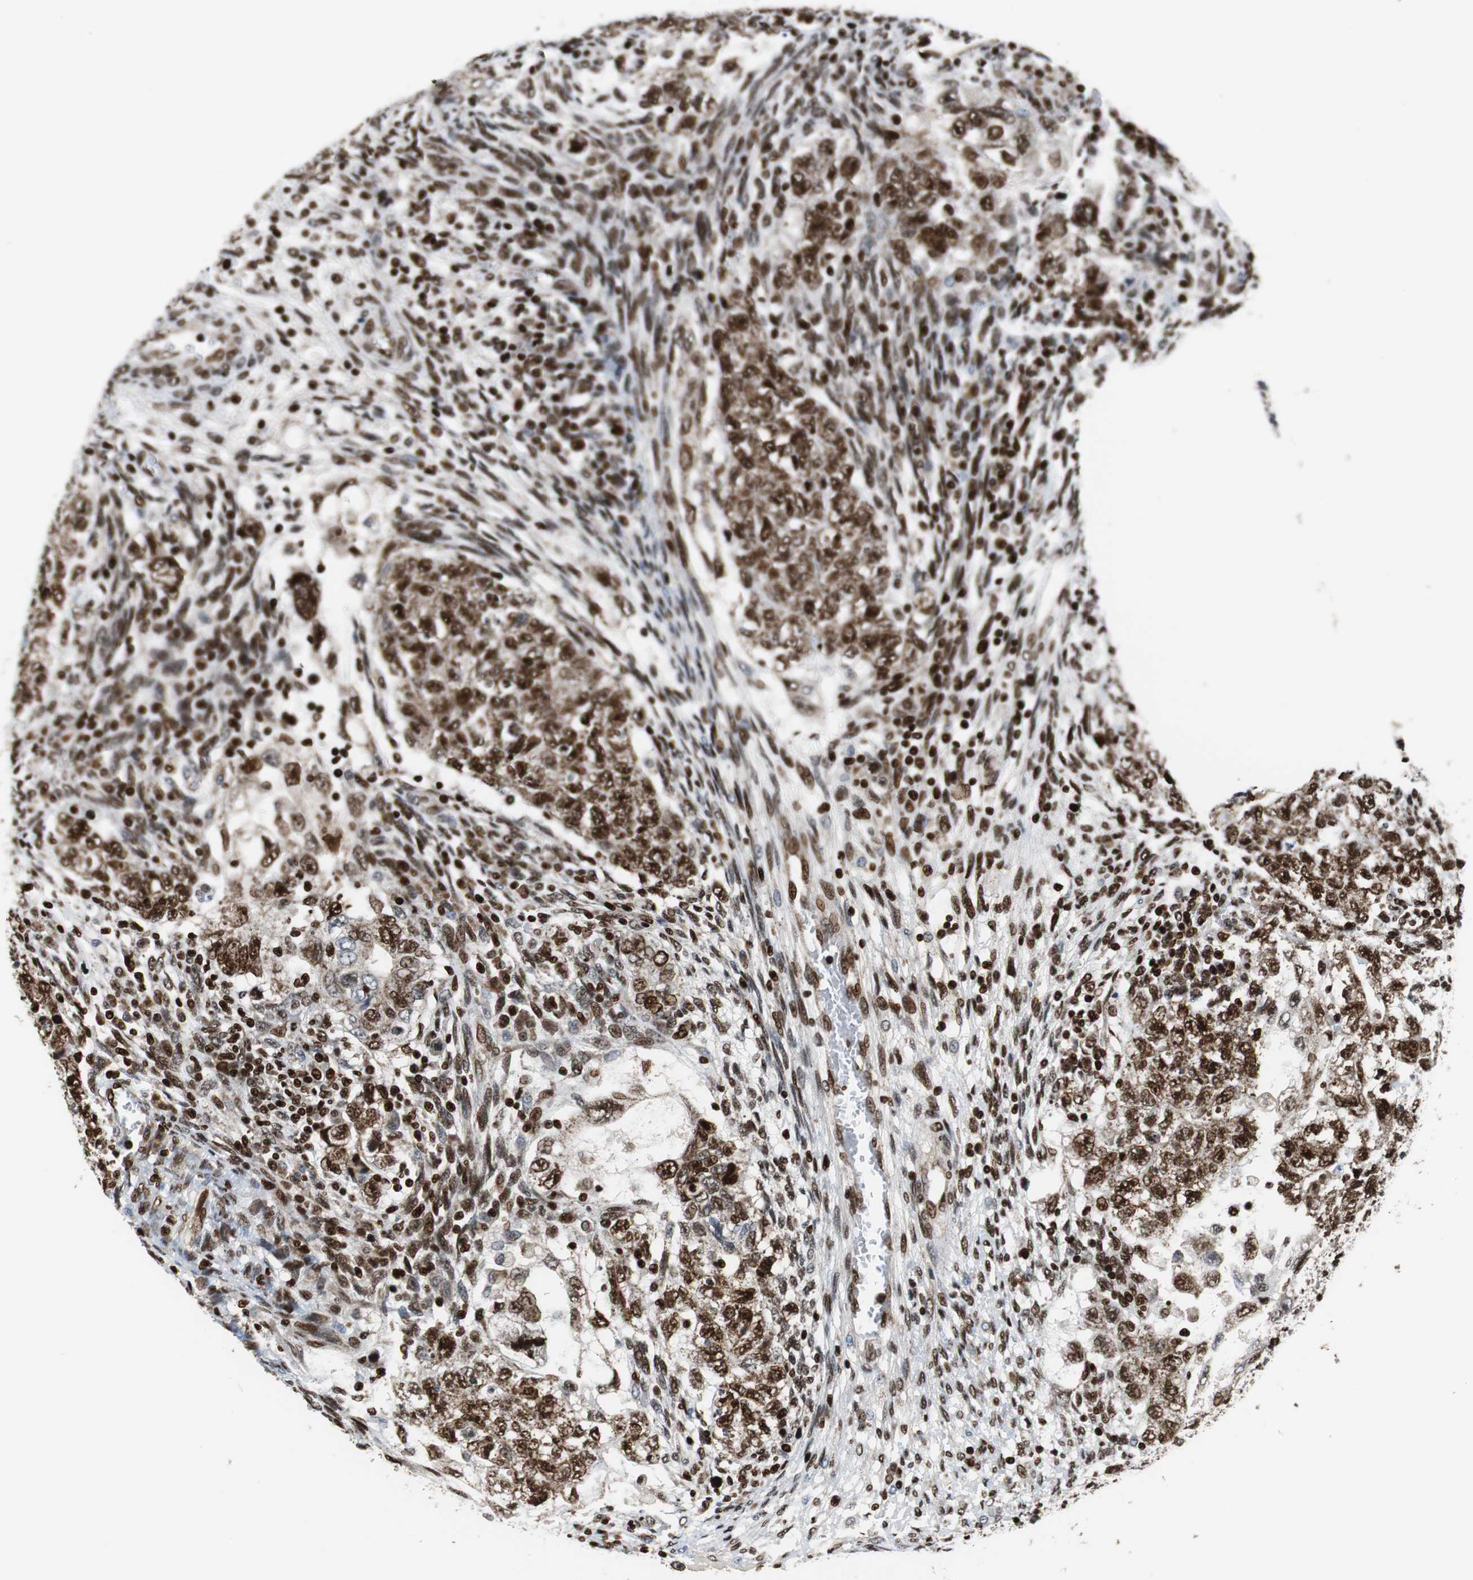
{"staining": {"intensity": "strong", "quantity": ">75%", "location": "nuclear"}, "tissue": "testis cancer", "cell_type": "Tumor cells", "image_type": "cancer", "snomed": [{"axis": "morphology", "description": "Normal tissue, NOS"}, {"axis": "morphology", "description": "Carcinoma, Embryonal, NOS"}, {"axis": "topography", "description": "Testis"}], "caption": "Strong nuclear protein positivity is seen in about >75% of tumor cells in testis cancer (embryonal carcinoma).", "gene": "HDAC1", "patient": {"sex": "male", "age": 36}}